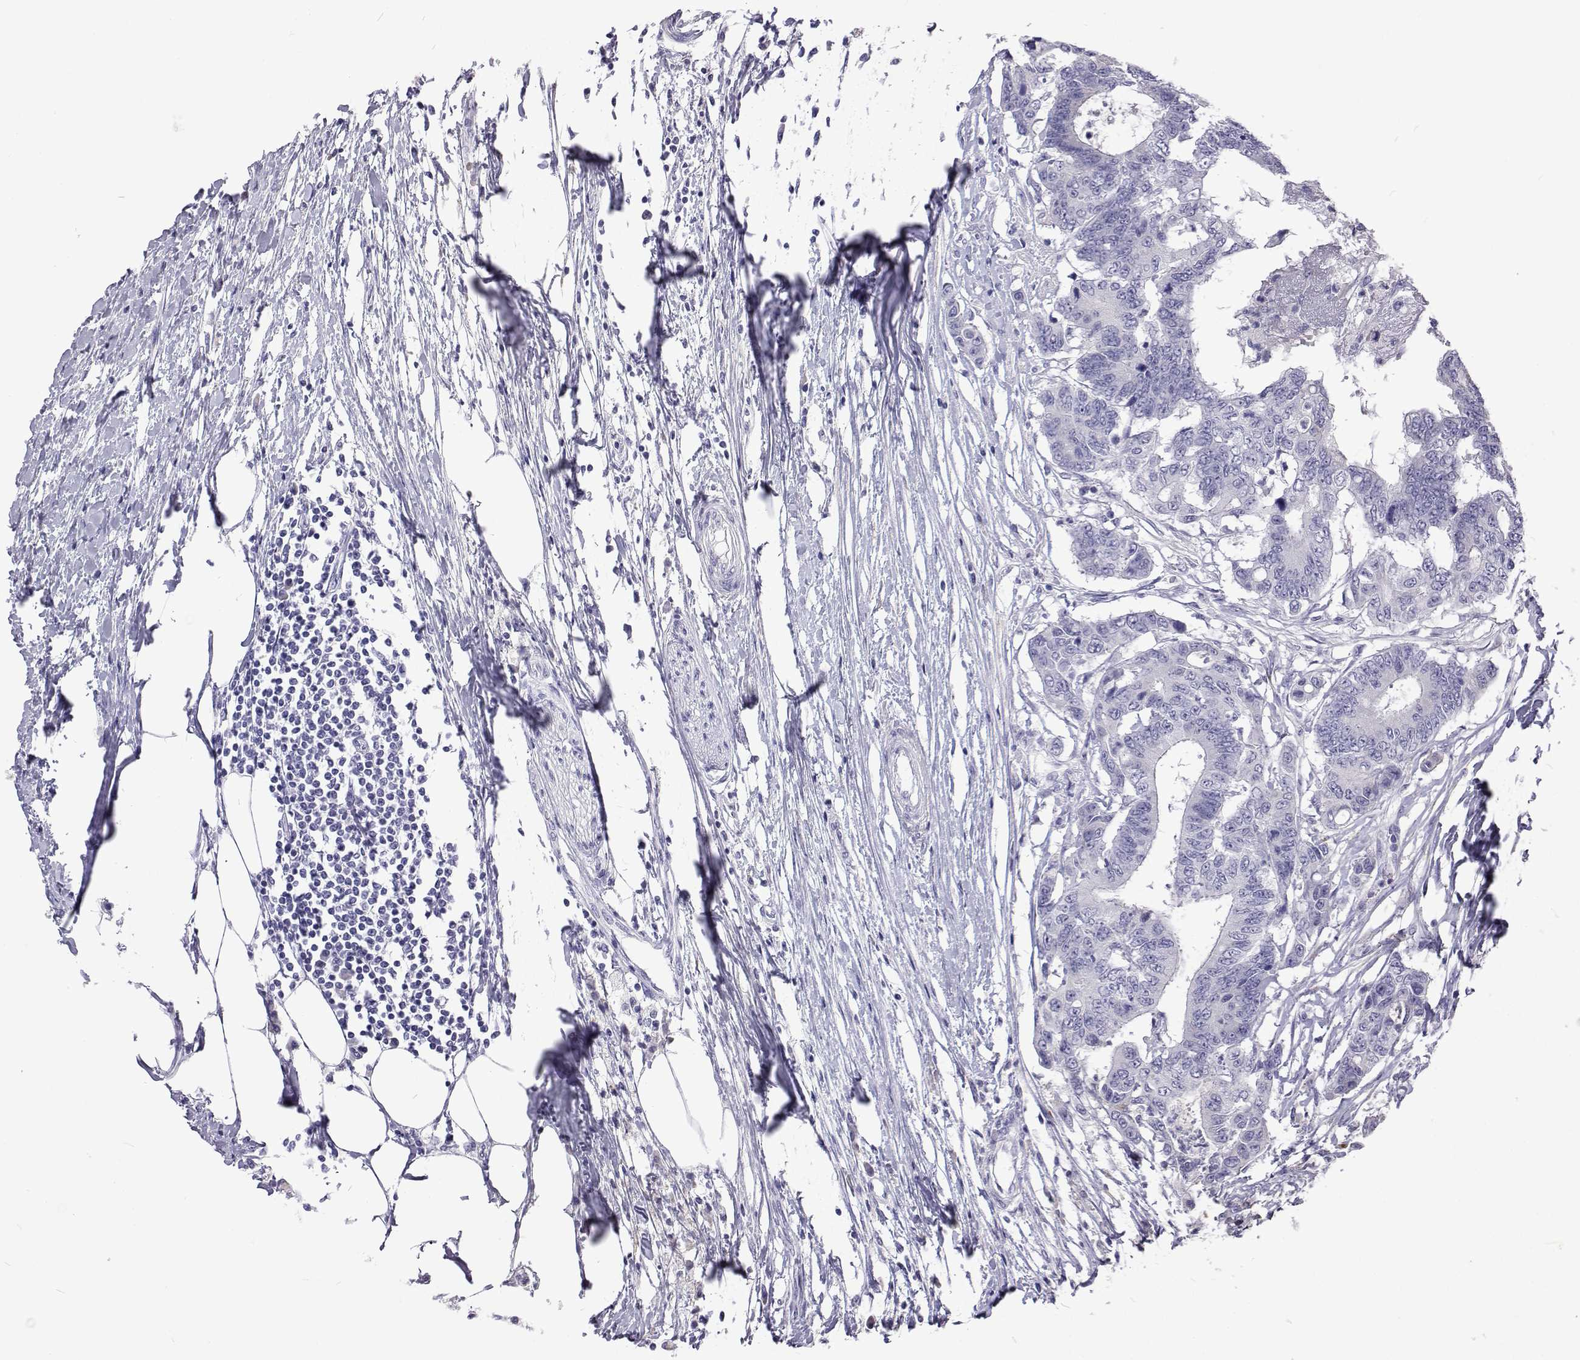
{"staining": {"intensity": "negative", "quantity": "none", "location": "none"}, "tissue": "colorectal cancer", "cell_type": "Tumor cells", "image_type": "cancer", "snomed": [{"axis": "morphology", "description": "Adenocarcinoma, NOS"}, {"axis": "topography", "description": "Colon"}], "caption": "Adenocarcinoma (colorectal) was stained to show a protein in brown. There is no significant positivity in tumor cells. (Brightfield microscopy of DAB immunohistochemistry at high magnification).", "gene": "NPR3", "patient": {"sex": "female", "age": 48}}